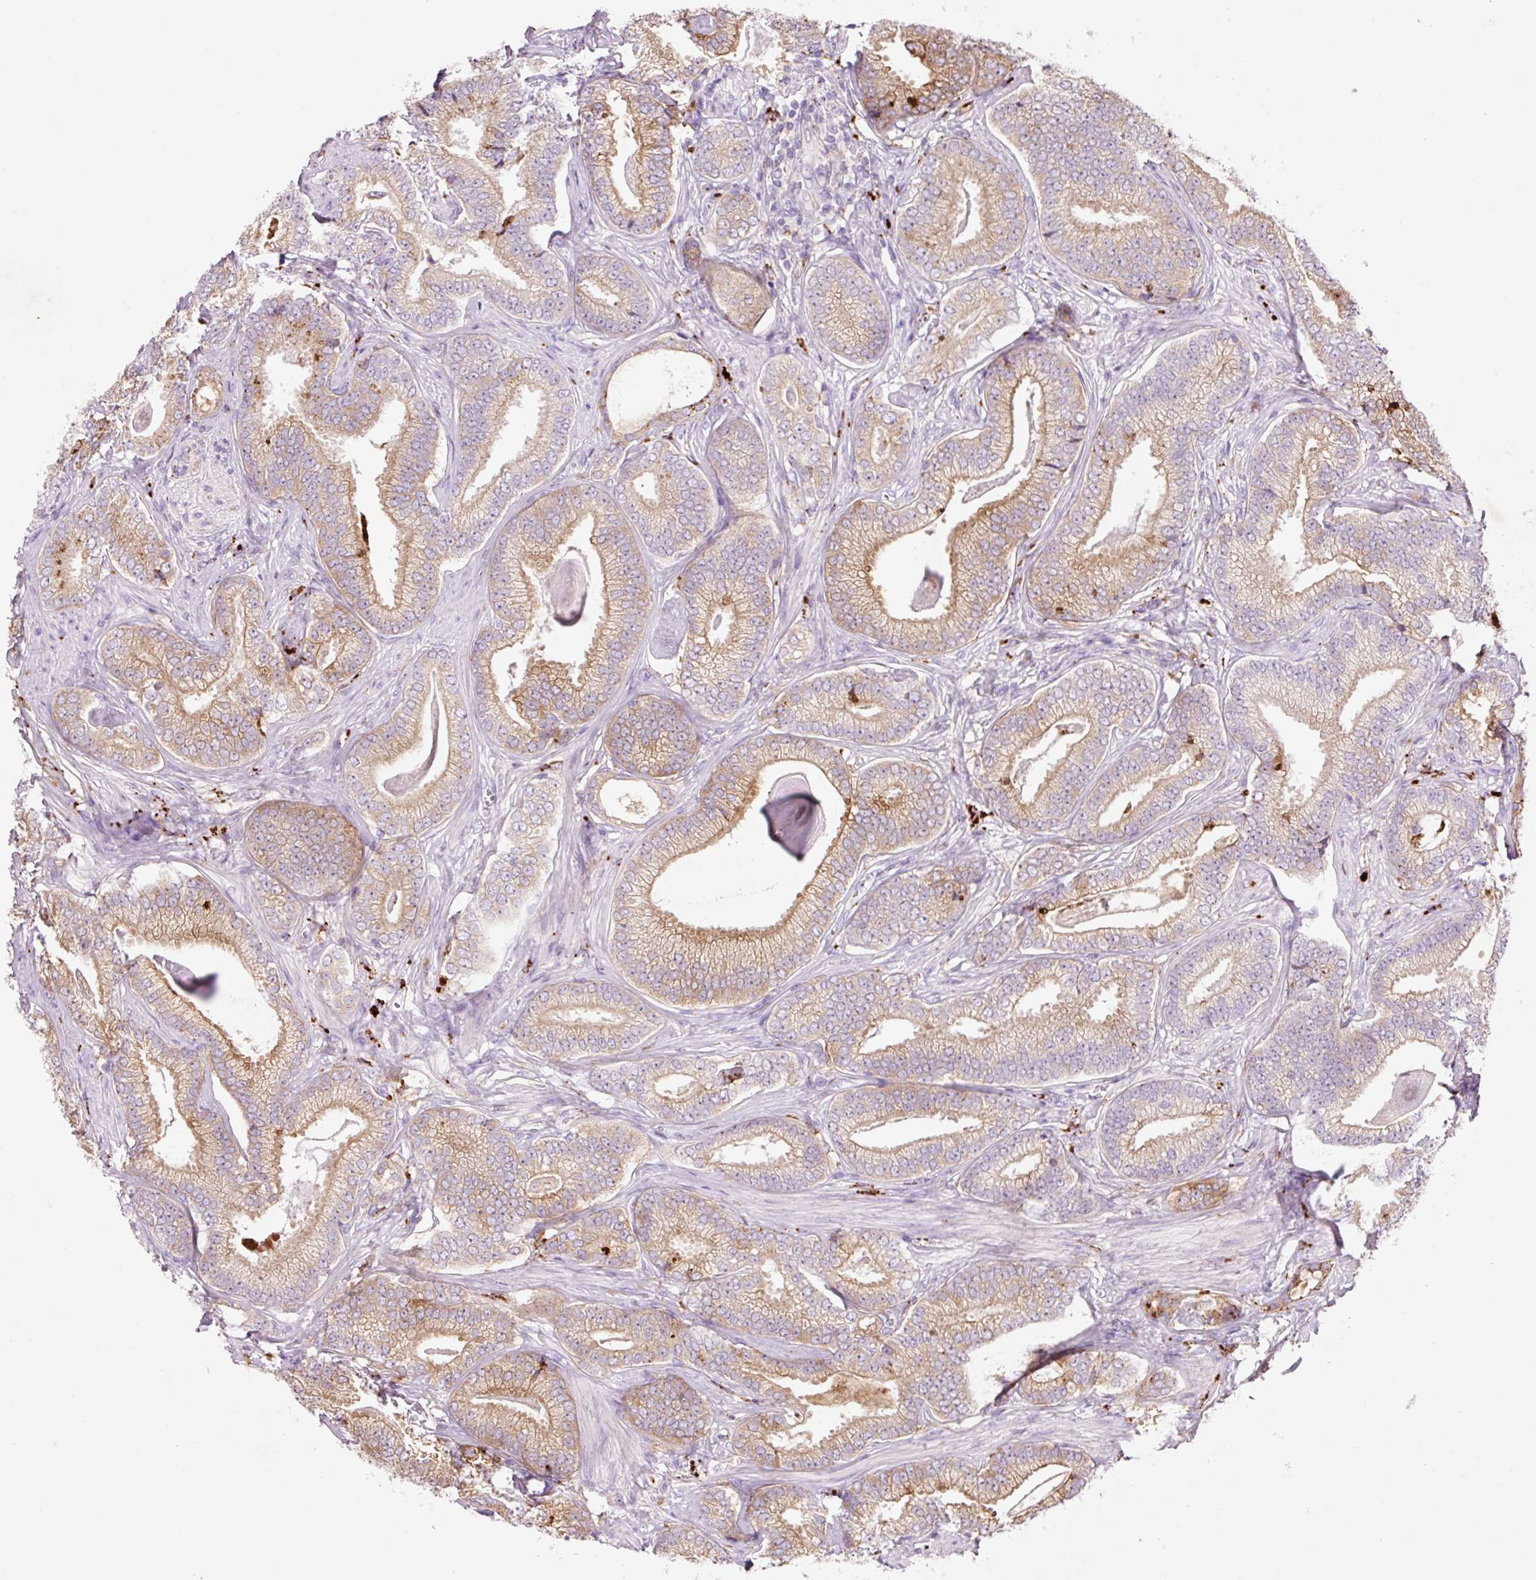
{"staining": {"intensity": "moderate", "quantity": "25%-75%", "location": "cytoplasmic/membranous"}, "tissue": "prostate cancer", "cell_type": "Tumor cells", "image_type": "cancer", "snomed": [{"axis": "morphology", "description": "Adenocarcinoma, Low grade"}, {"axis": "topography", "description": "Prostate"}], "caption": "This image displays IHC staining of human prostate cancer, with medium moderate cytoplasmic/membranous staining in approximately 25%-75% of tumor cells.", "gene": "HEXA", "patient": {"sex": "male", "age": 63}}